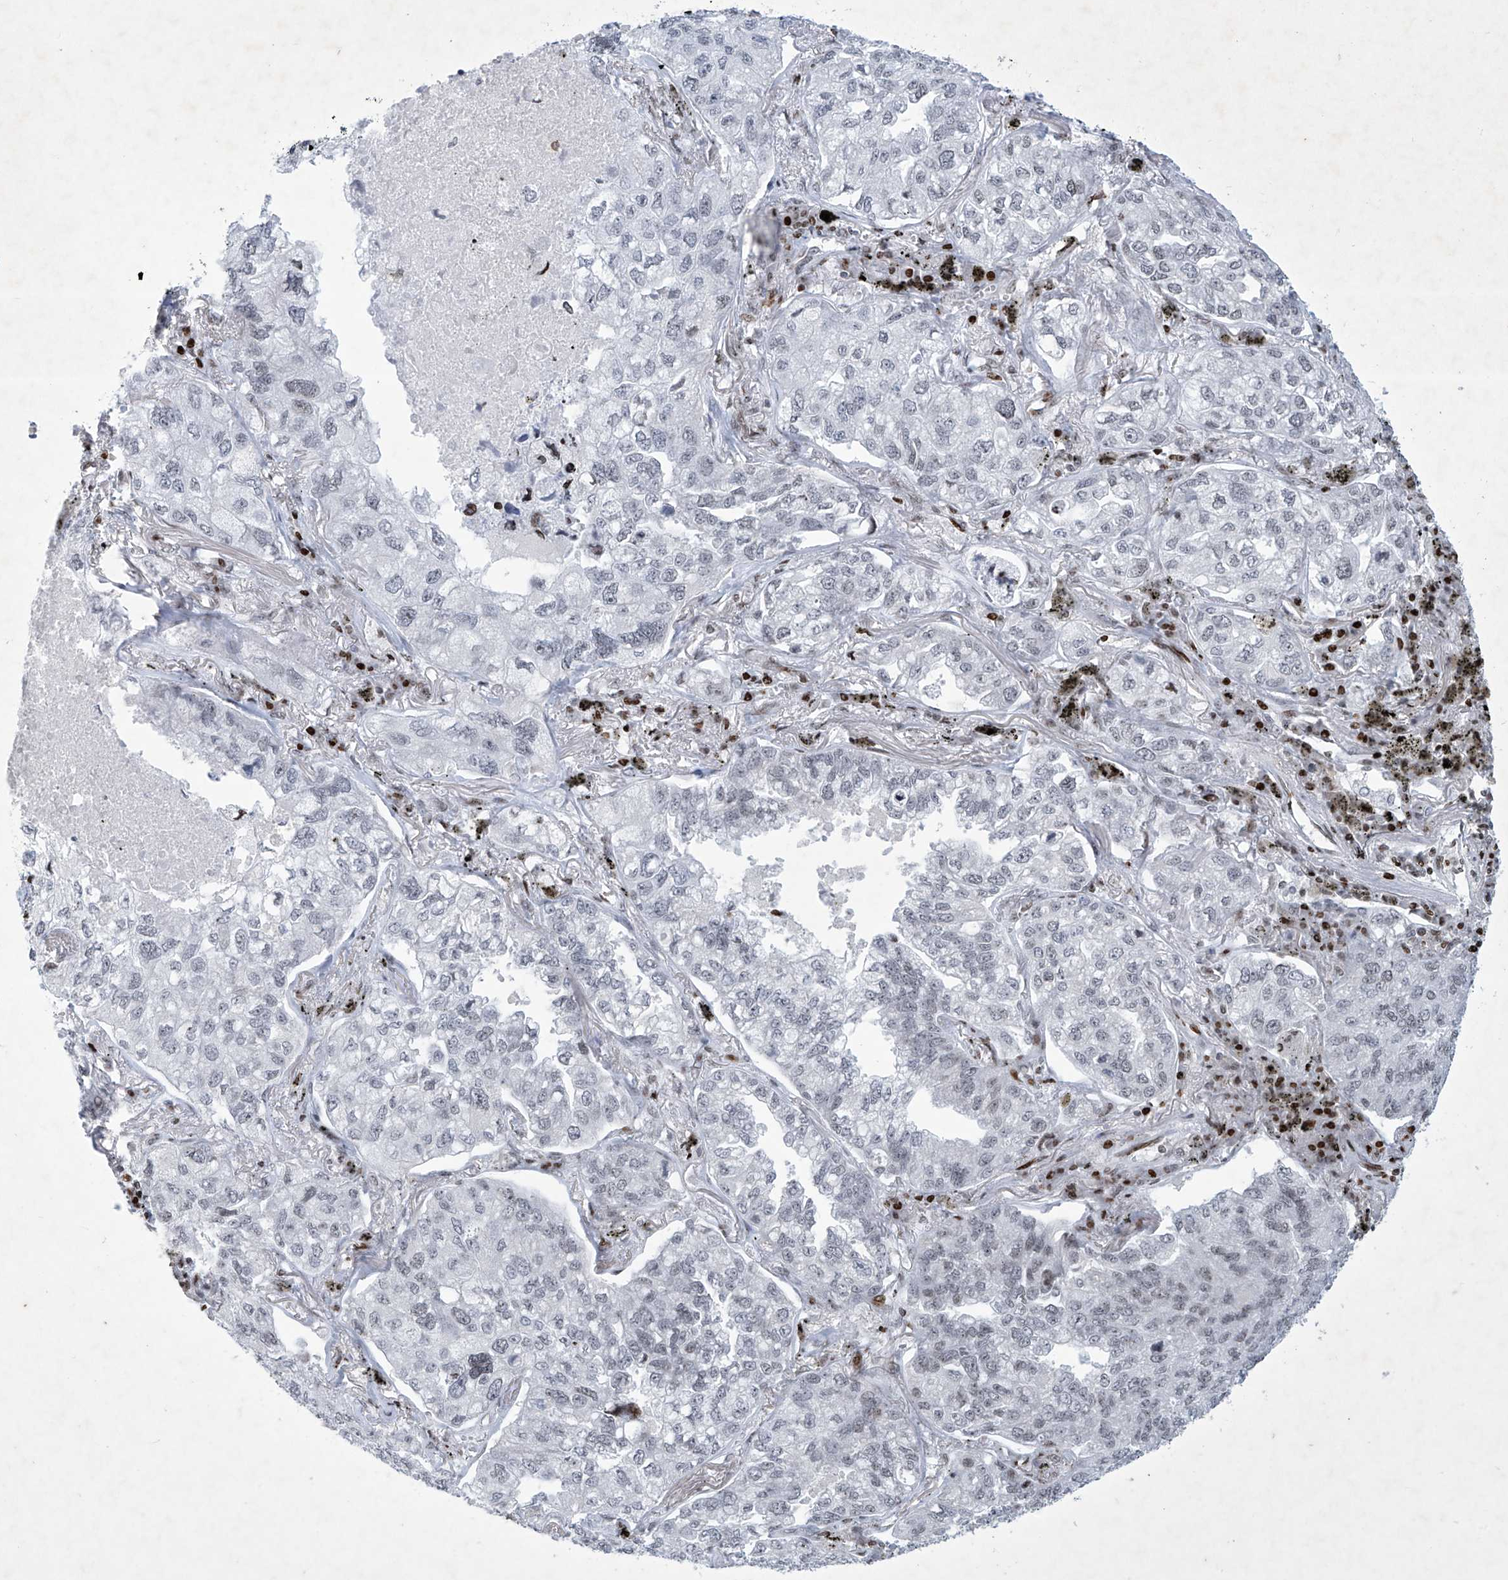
{"staining": {"intensity": "weak", "quantity": "<25%", "location": "nuclear"}, "tissue": "lung cancer", "cell_type": "Tumor cells", "image_type": "cancer", "snomed": [{"axis": "morphology", "description": "Adenocarcinoma, NOS"}, {"axis": "topography", "description": "Lung"}], "caption": "The photomicrograph exhibits no staining of tumor cells in lung cancer (adenocarcinoma).", "gene": "RFX7", "patient": {"sex": "male", "age": 65}}